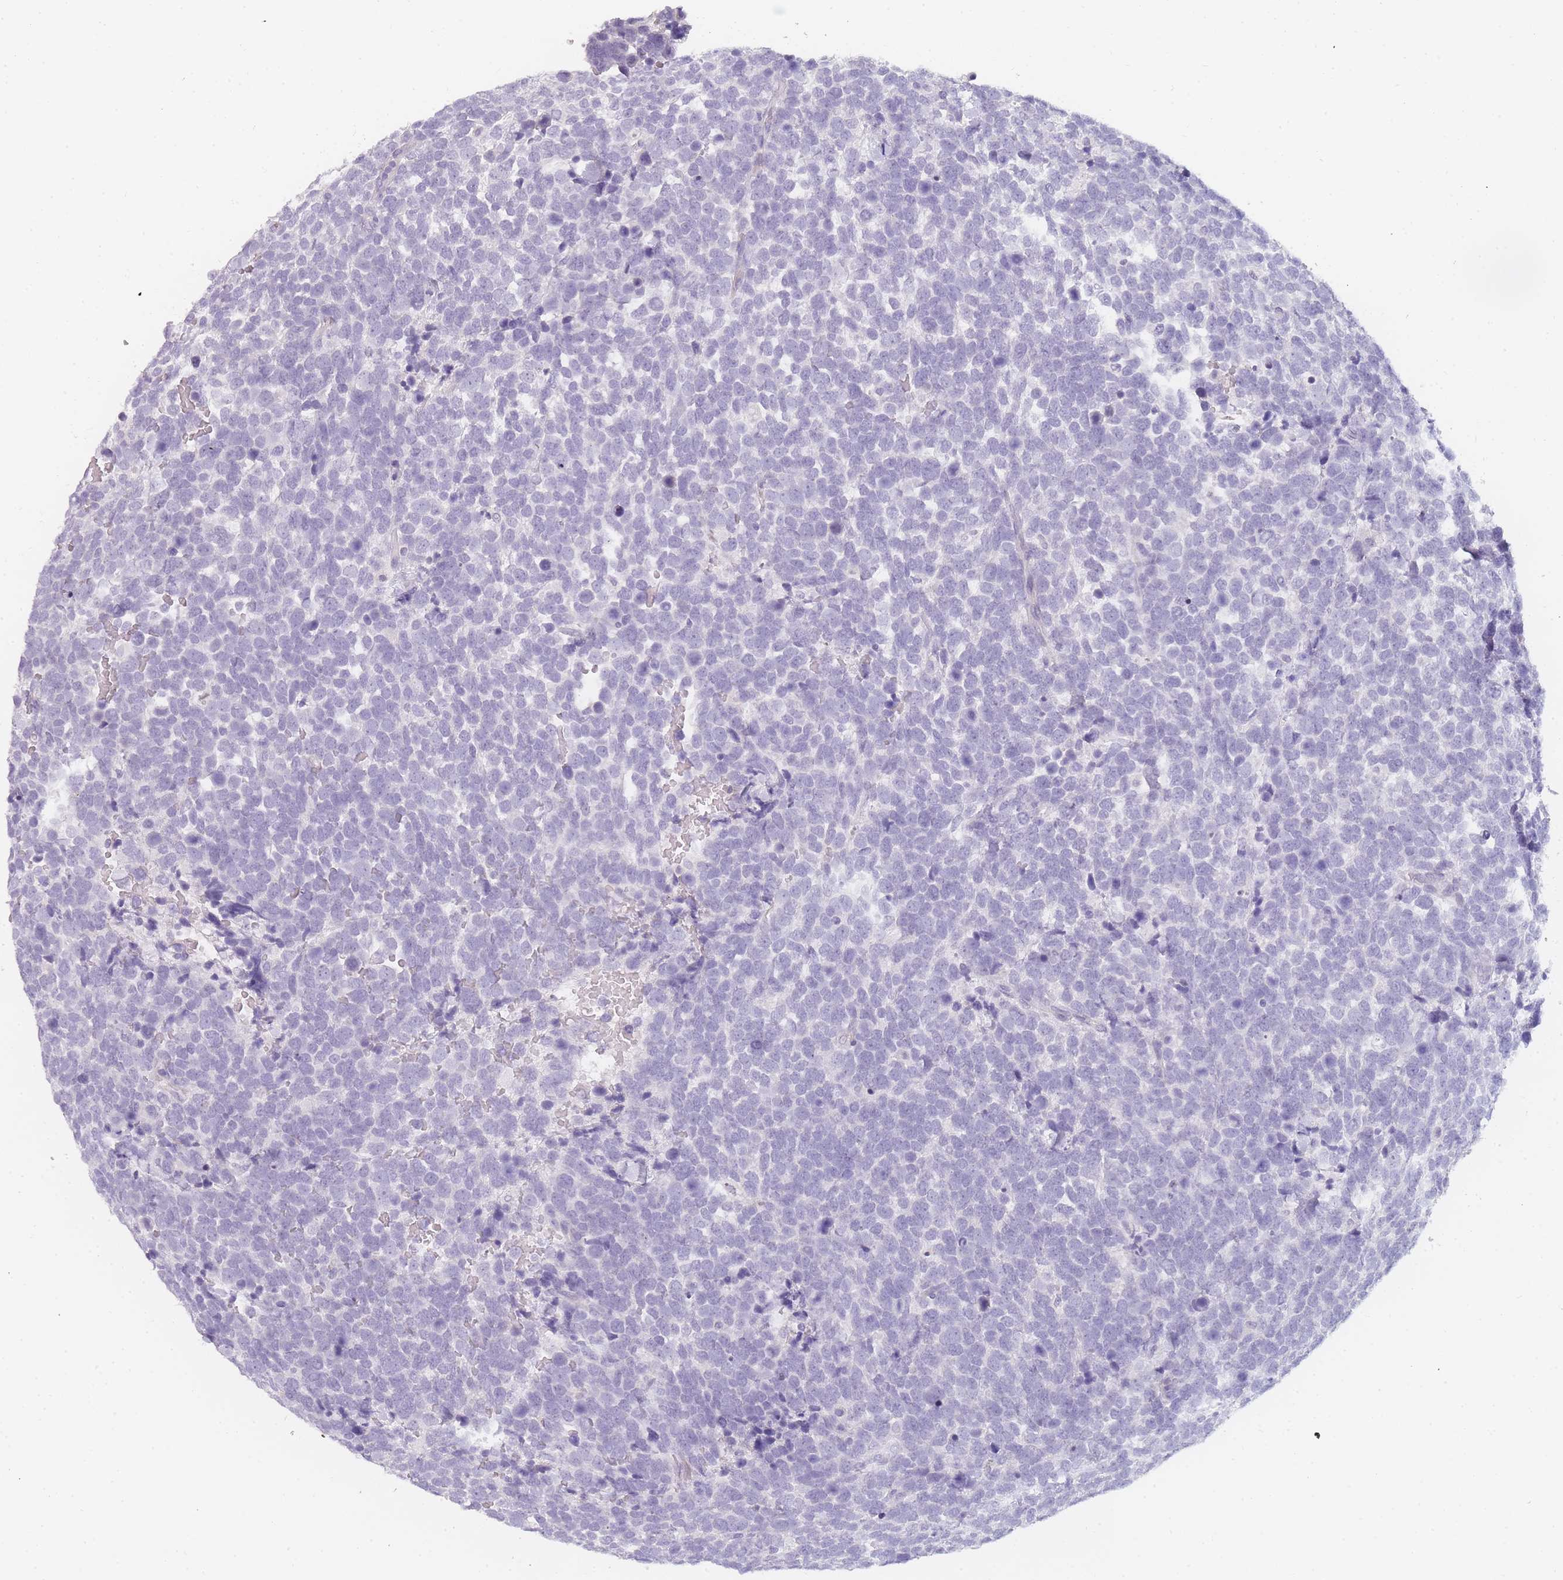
{"staining": {"intensity": "negative", "quantity": "none", "location": "none"}, "tissue": "urothelial cancer", "cell_type": "Tumor cells", "image_type": "cancer", "snomed": [{"axis": "morphology", "description": "Urothelial carcinoma, High grade"}, {"axis": "topography", "description": "Urinary bladder"}], "caption": "This histopathology image is of high-grade urothelial carcinoma stained with immunohistochemistry to label a protein in brown with the nuclei are counter-stained blue. There is no expression in tumor cells.", "gene": "INS", "patient": {"sex": "female", "age": 82}}